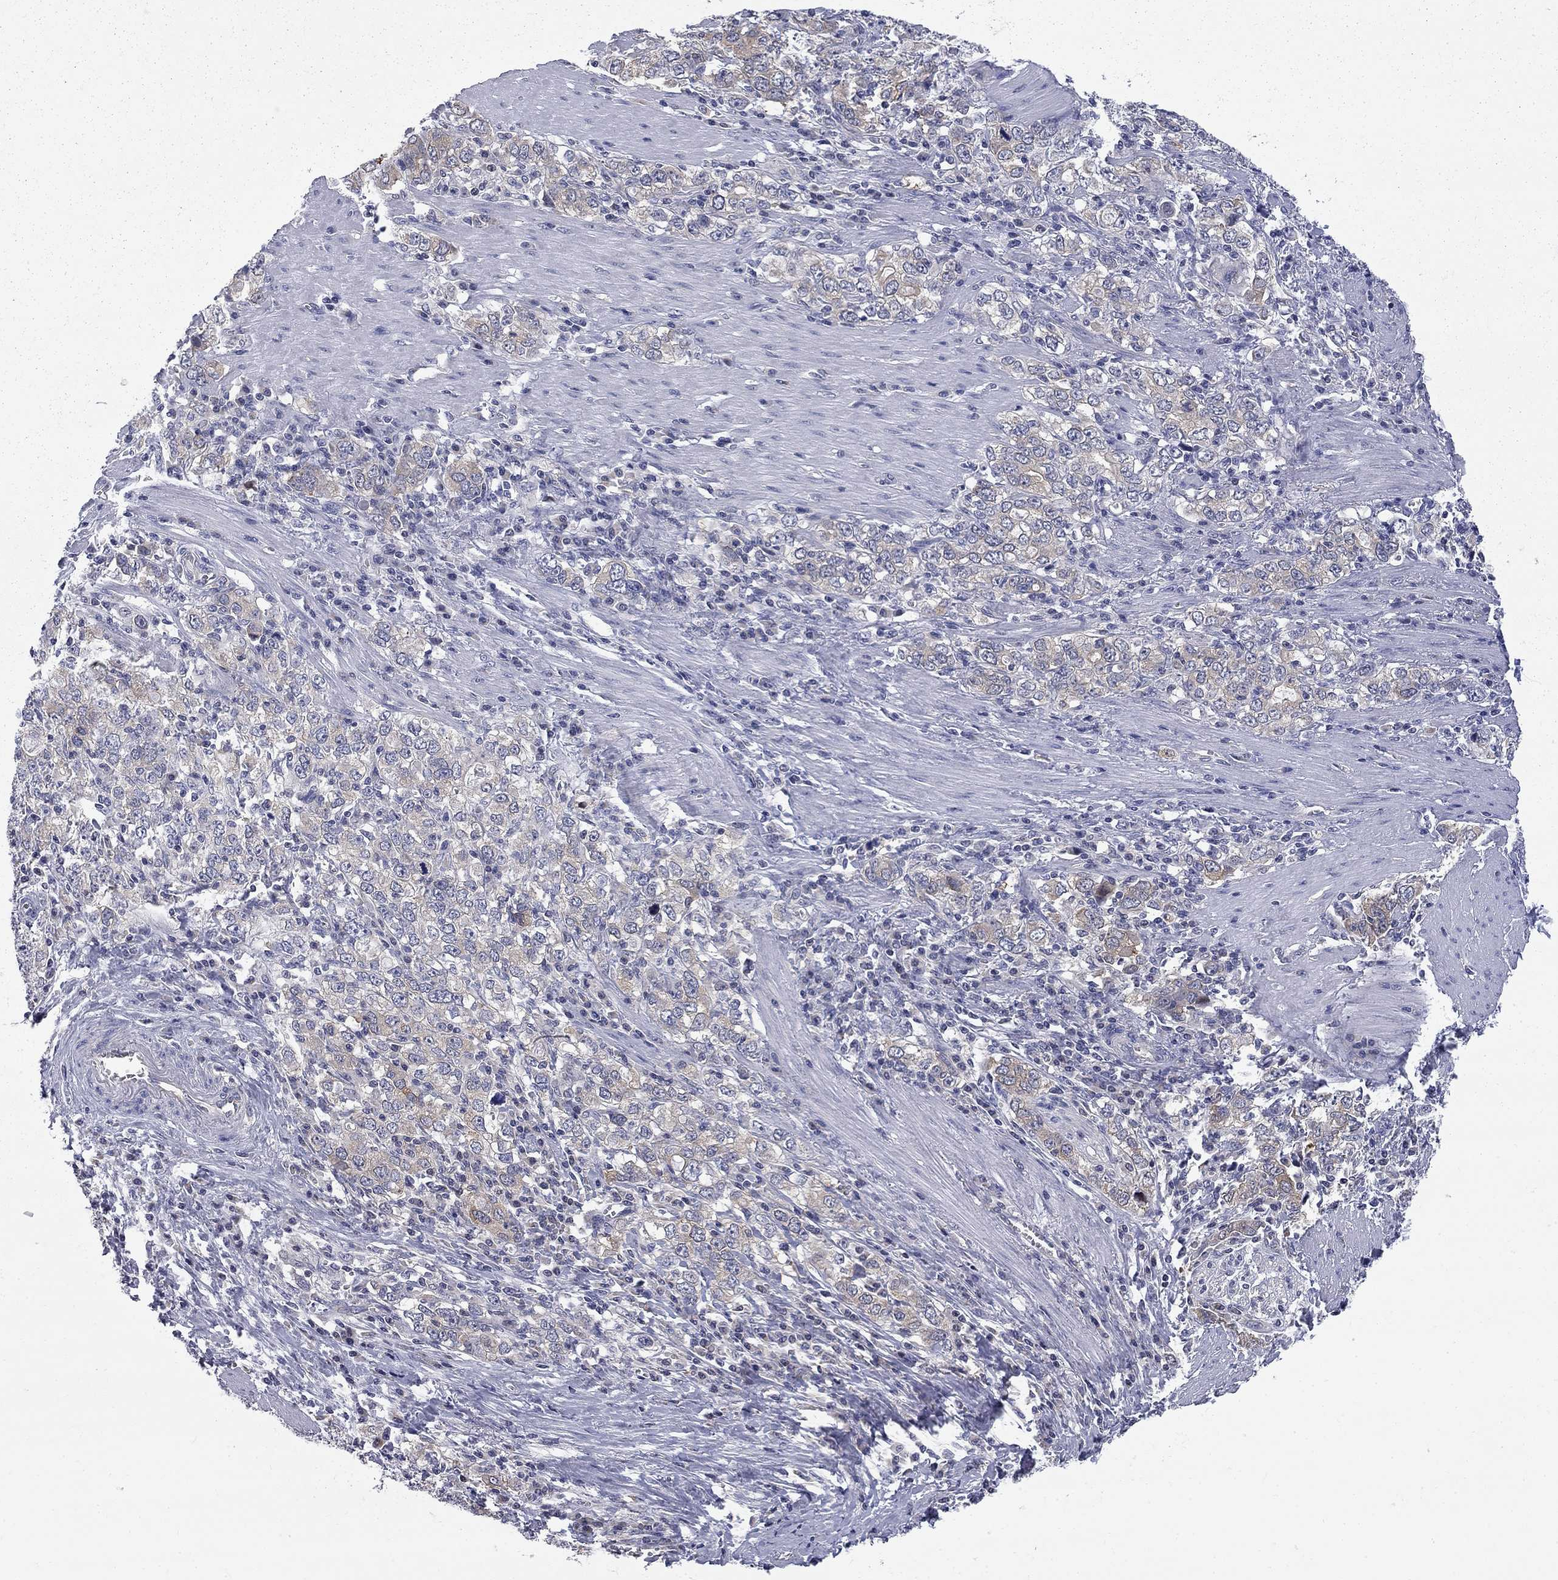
{"staining": {"intensity": "weak", "quantity": "<25%", "location": "cytoplasmic/membranous"}, "tissue": "stomach cancer", "cell_type": "Tumor cells", "image_type": "cancer", "snomed": [{"axis": "morphology", "description": "Adenocarcinoma, NOS"}, {"axis": "topography", "description": "Stomach, lower"}], "caption": "This is an immunohistochemistry (IHC) image of human stomach cancer. There is no staining in tumor cells.", "gene": "GALNT8", "patient": {"sex": "female", "age": 72}}